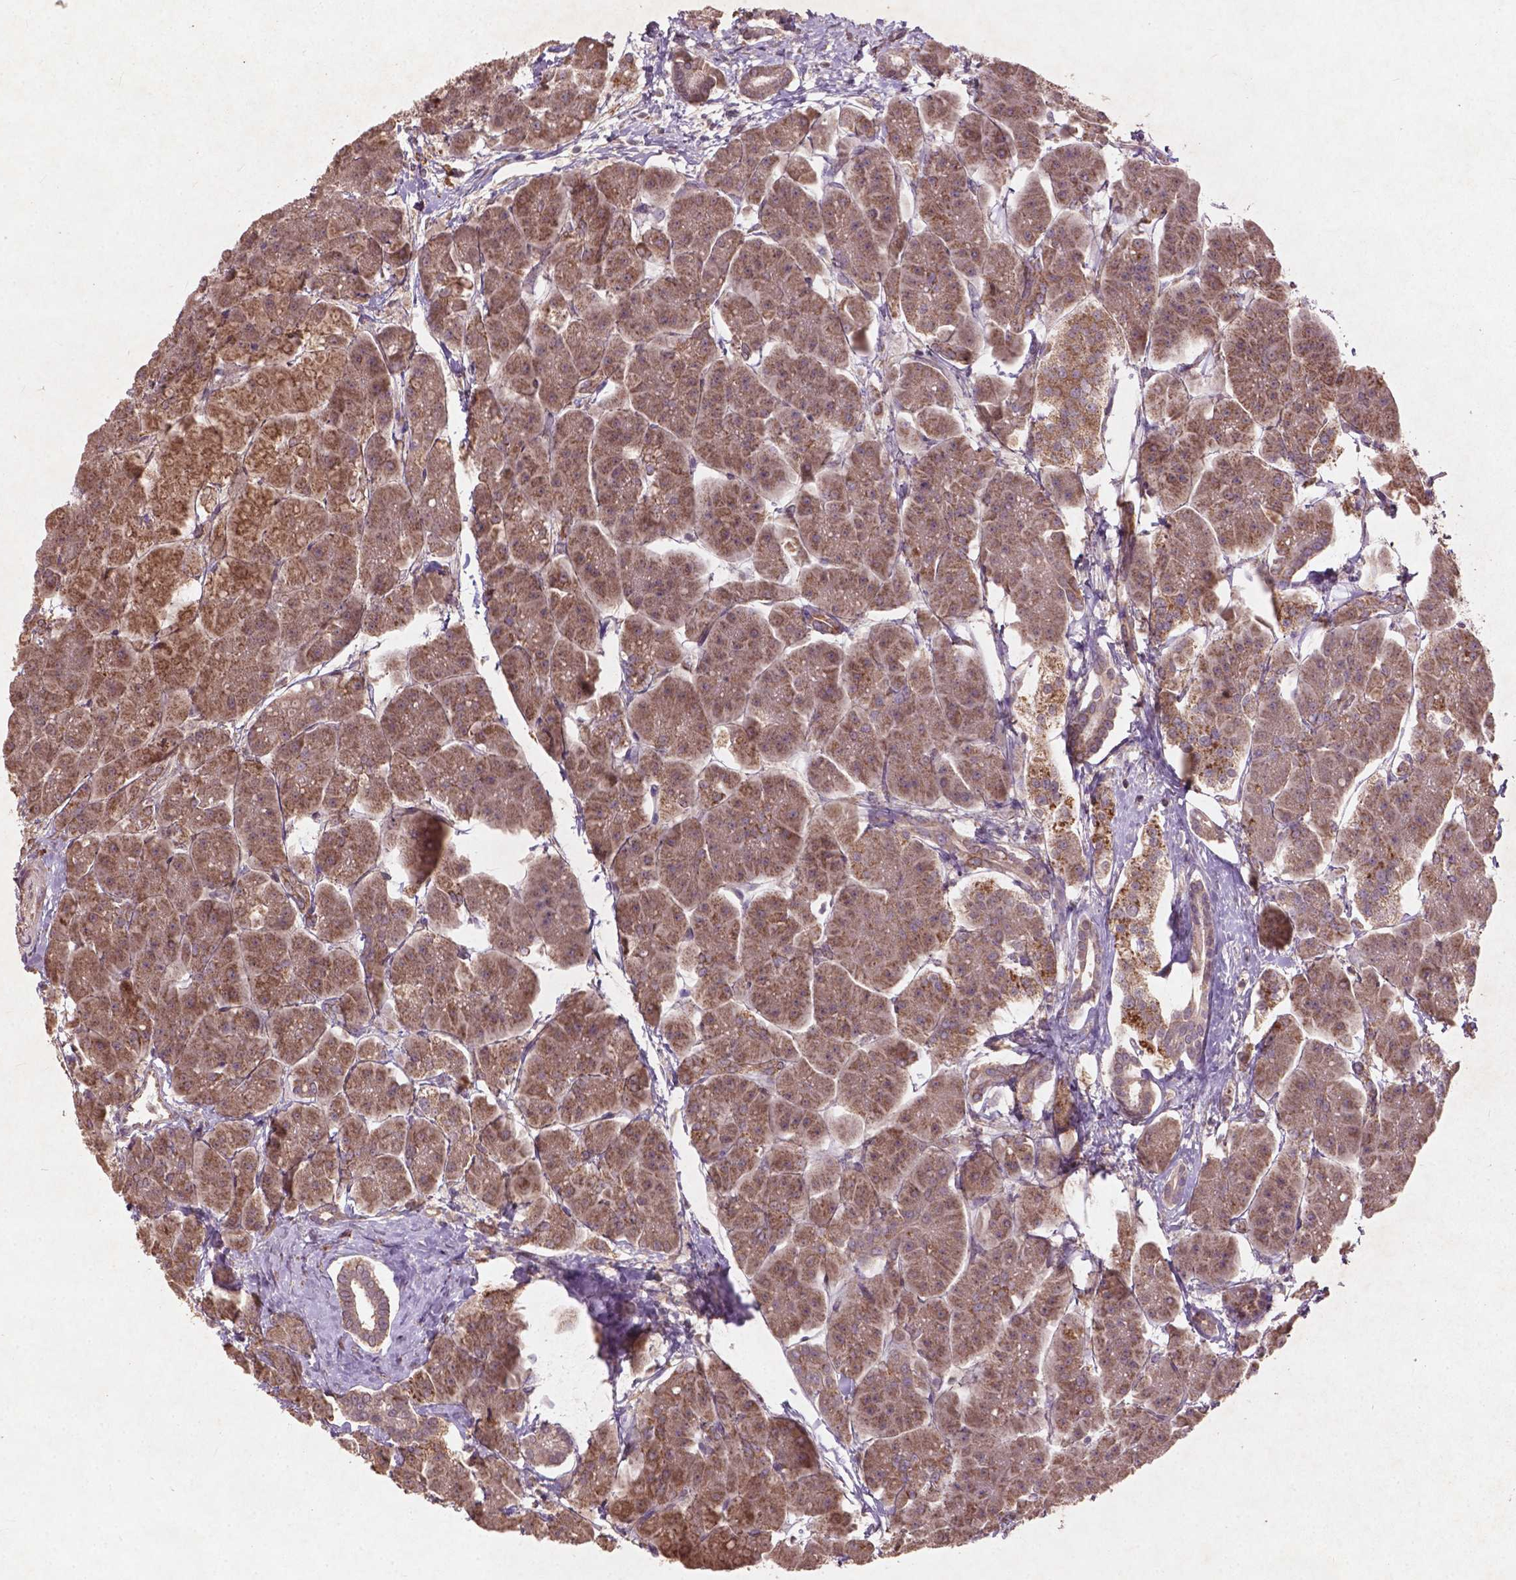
{"staining": {"intensity": "moderate", "quantity": ">75%", "location": "cytoplasmic/membranous"}, "tissue": "pancreas", "cell_type": "Exocrine glandular cells", "image_type": "normal", "snomed": [{"axis": "morphology", "description": "Normal tissue, NOS"}, {"axis": "topography", "description": "Adipose tissue"}, {"axis": "topography", "description": "Pancreas"}, {"axis": "topography", "description": "Peripheral nerve tissue"}], "caption": "Protein analysis of normal pancreas demonstrates moderate cytoplasmic/membranous staining in approximately >75% of exocrine glandular cells.", "gene": "ST6GALNAC5", "patient": {"sex": "female", "age": 58}}